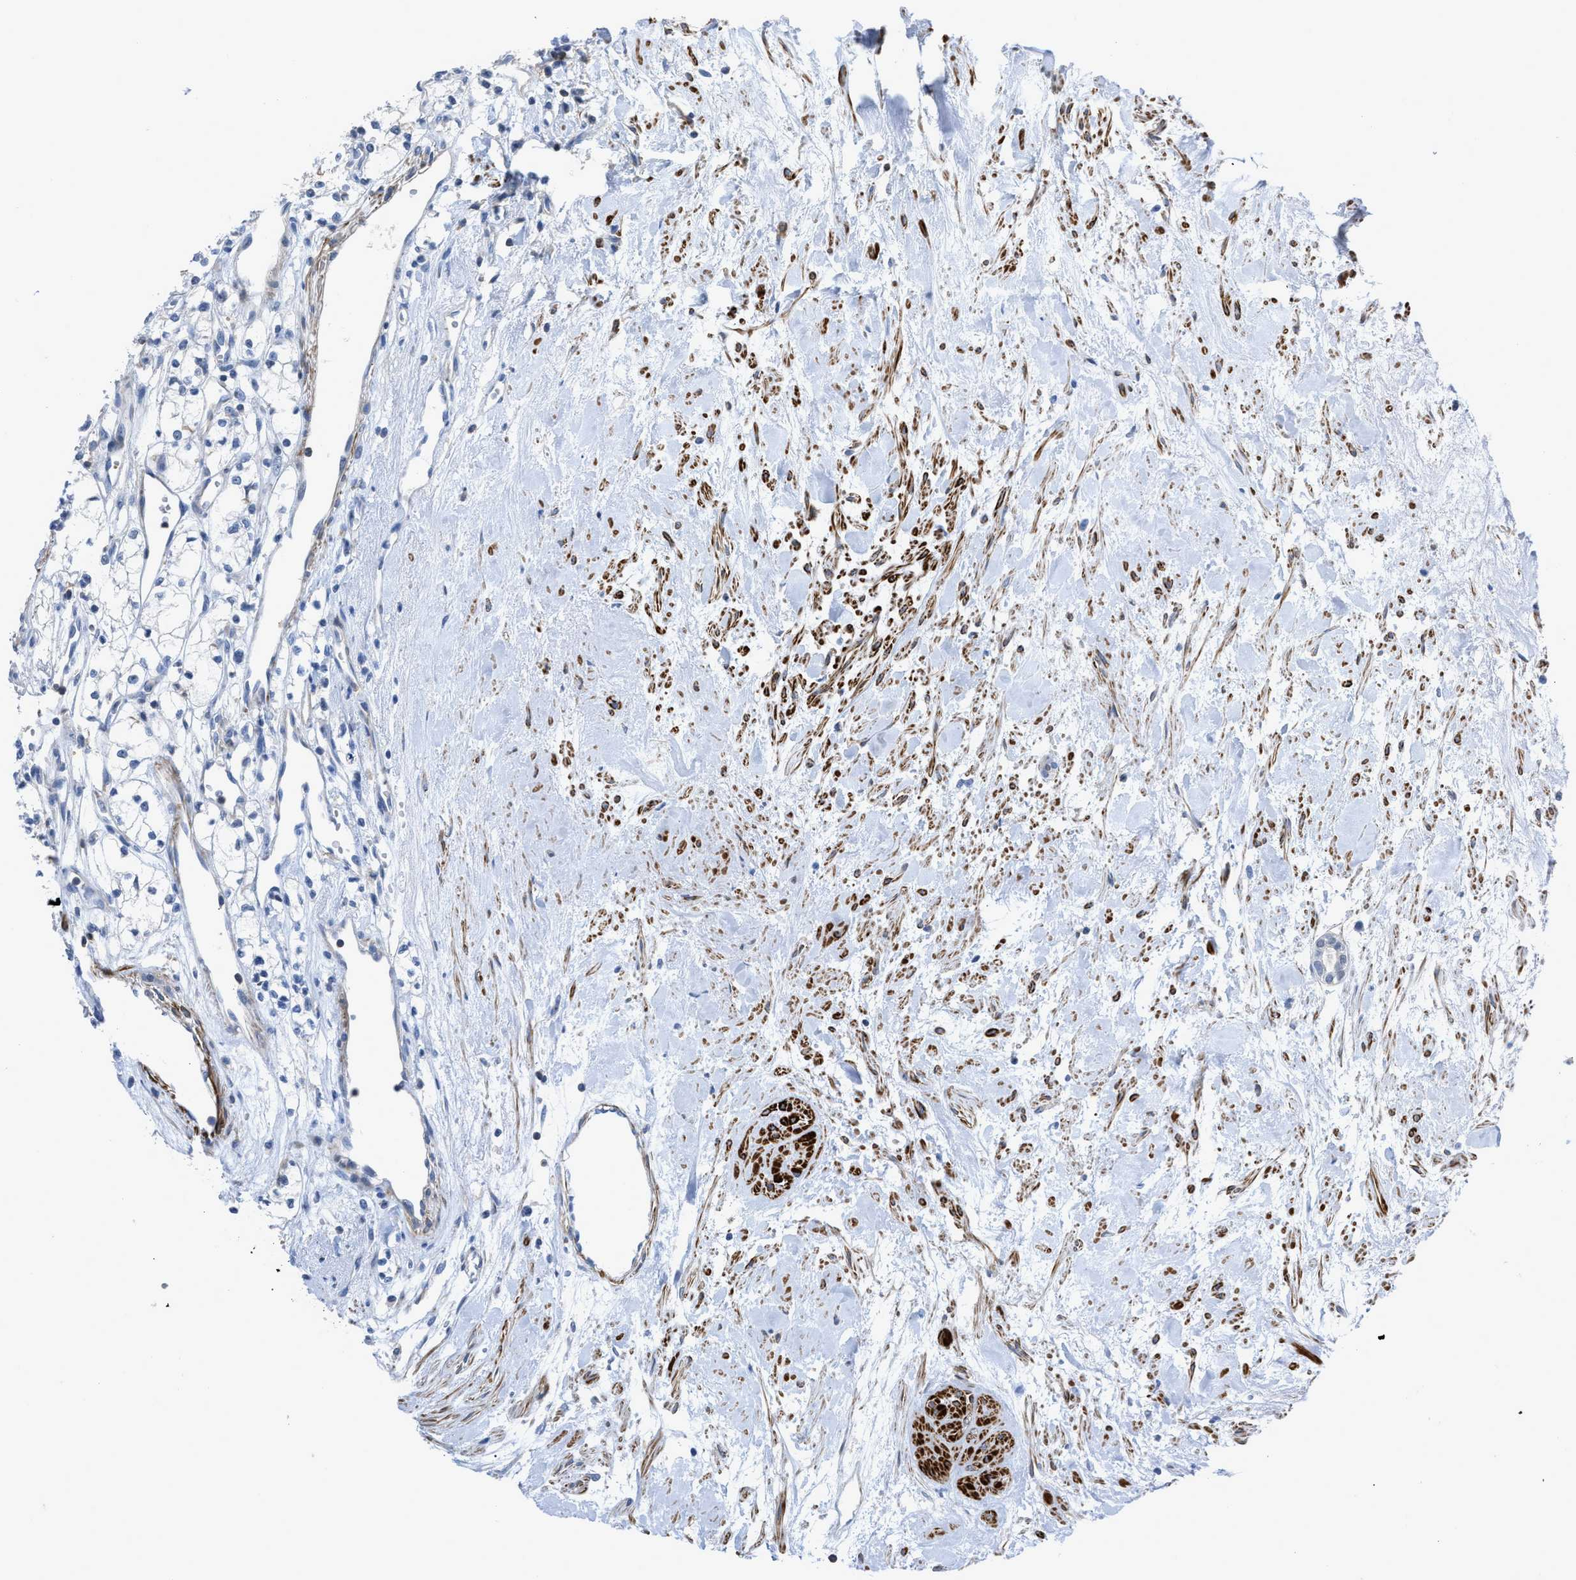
{"staining": {"intensity": "negative", "quantity": "none", "location": "none"}, "tissue": "renal cancer", "cell_type": "Tumor cells", "image_type": "cancer", "snomed": [{"axis": "morphology", "description": "Adenocarcinoma, NOS"}, {"axis": "topography", "description": "Kidney"}], "caption": "An IHC micrograph of adenocarcinoma (renal) is shown. There is no staining in tumor cells of adenocarcinoma (renal). The staining is performed using DAB brown chromogen with nuclei counter-stained in using hematoxylin.", "gene": "PRMT2", "patient": {"sex": "male", "age": 59}}